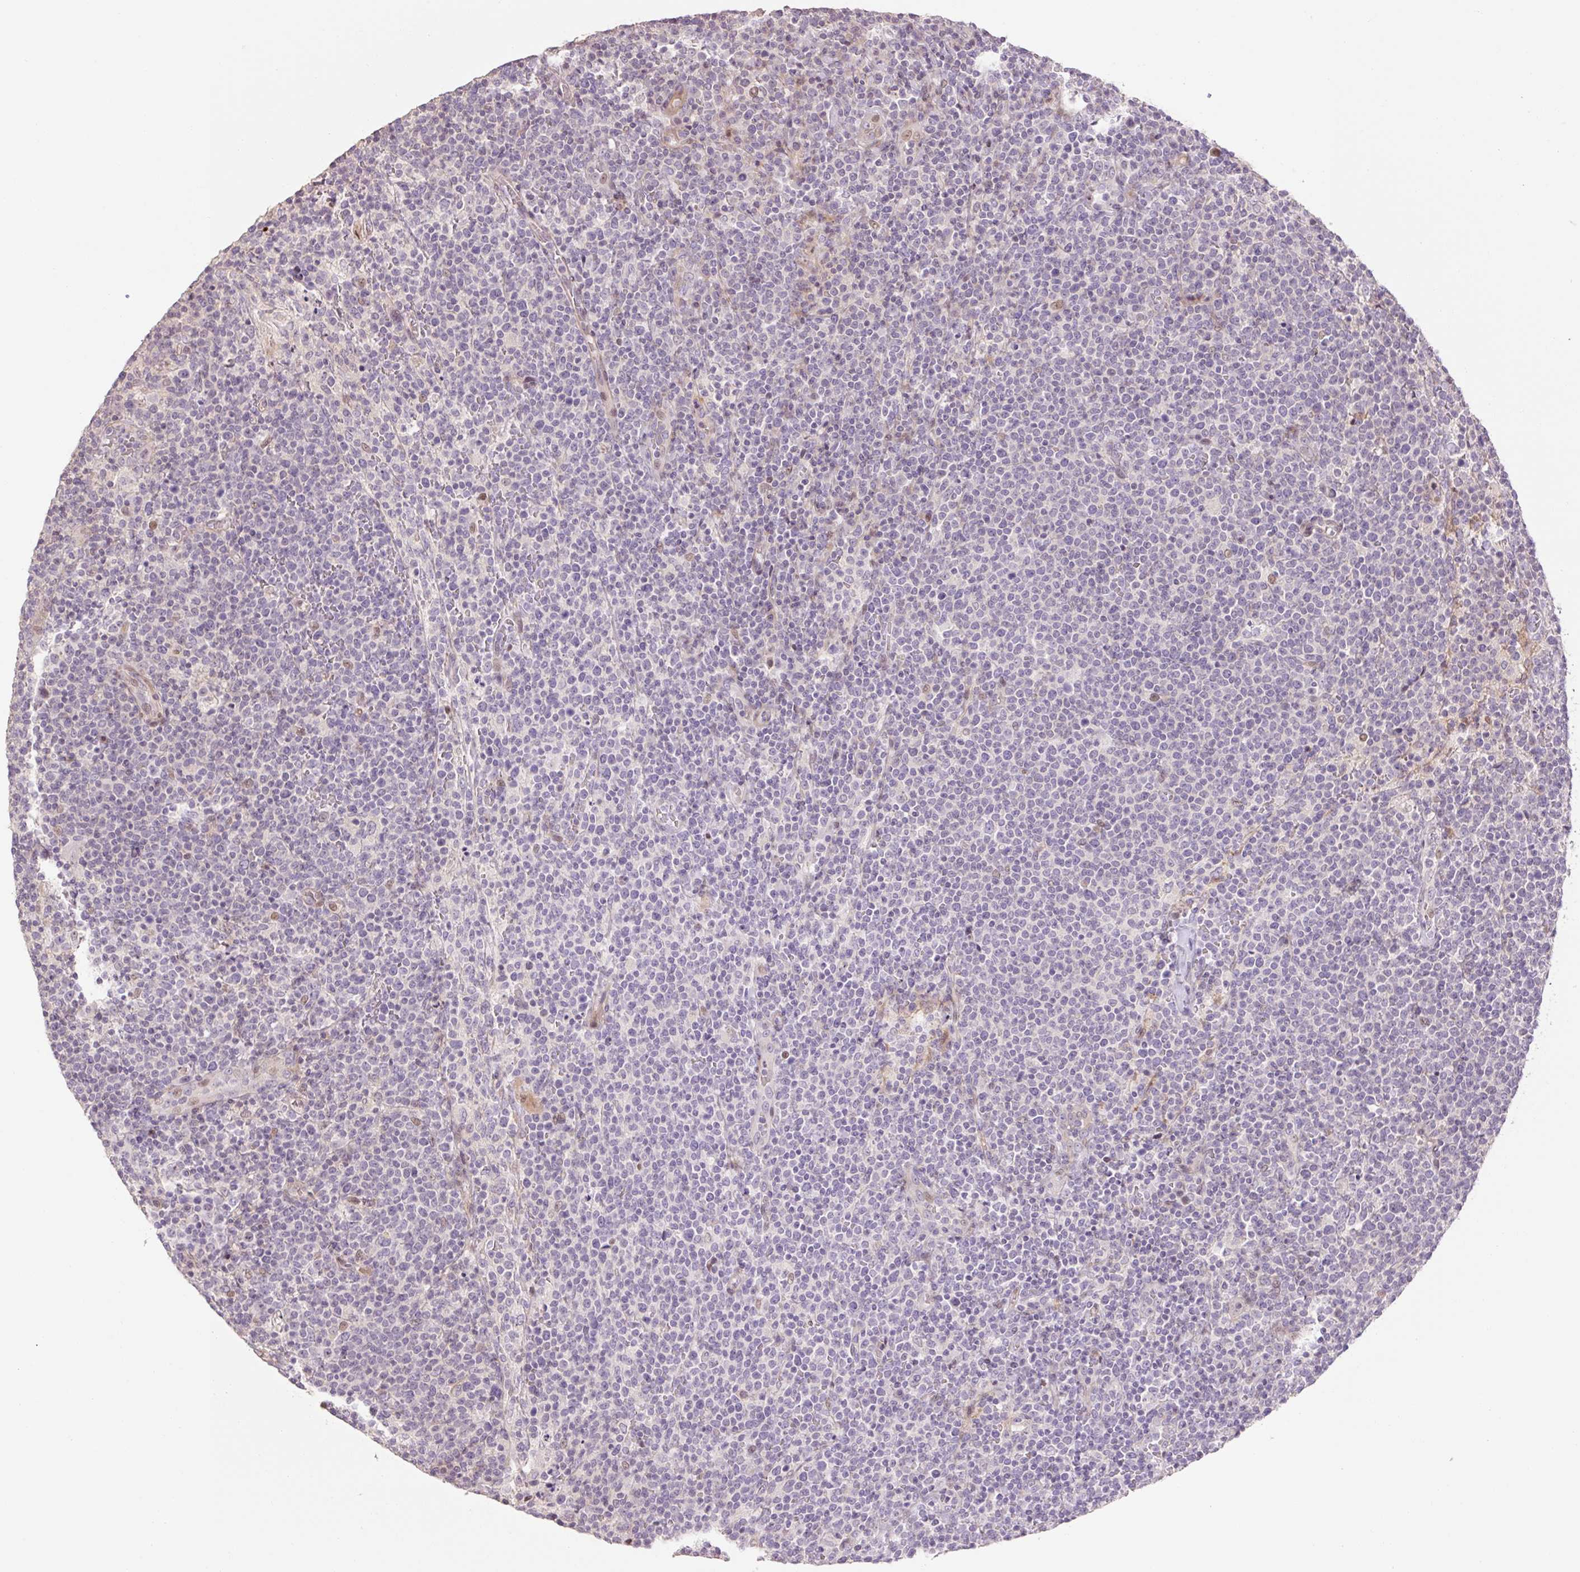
{"staining": {"intensity": "negative", "quantity": "none", "location": "none"}, "tissue": "lymphoma", "cell_type": "Tumor cells", "image_type": "cancer", "snomed": [{"axis": "morphology", "description": "Malignant lymphoma, non-Hodgkin's type, High grade"}, {"axis": "topography", "description": "Lymph node"}], "caption": "This is an immunohistochemistry micrograph of human high-grade malignant lymphoma, non-Hodgkin's type. There is no staining in tumor cells.", "gene": "ZNF552", "patient": {"sex": "male", "age": 61}}